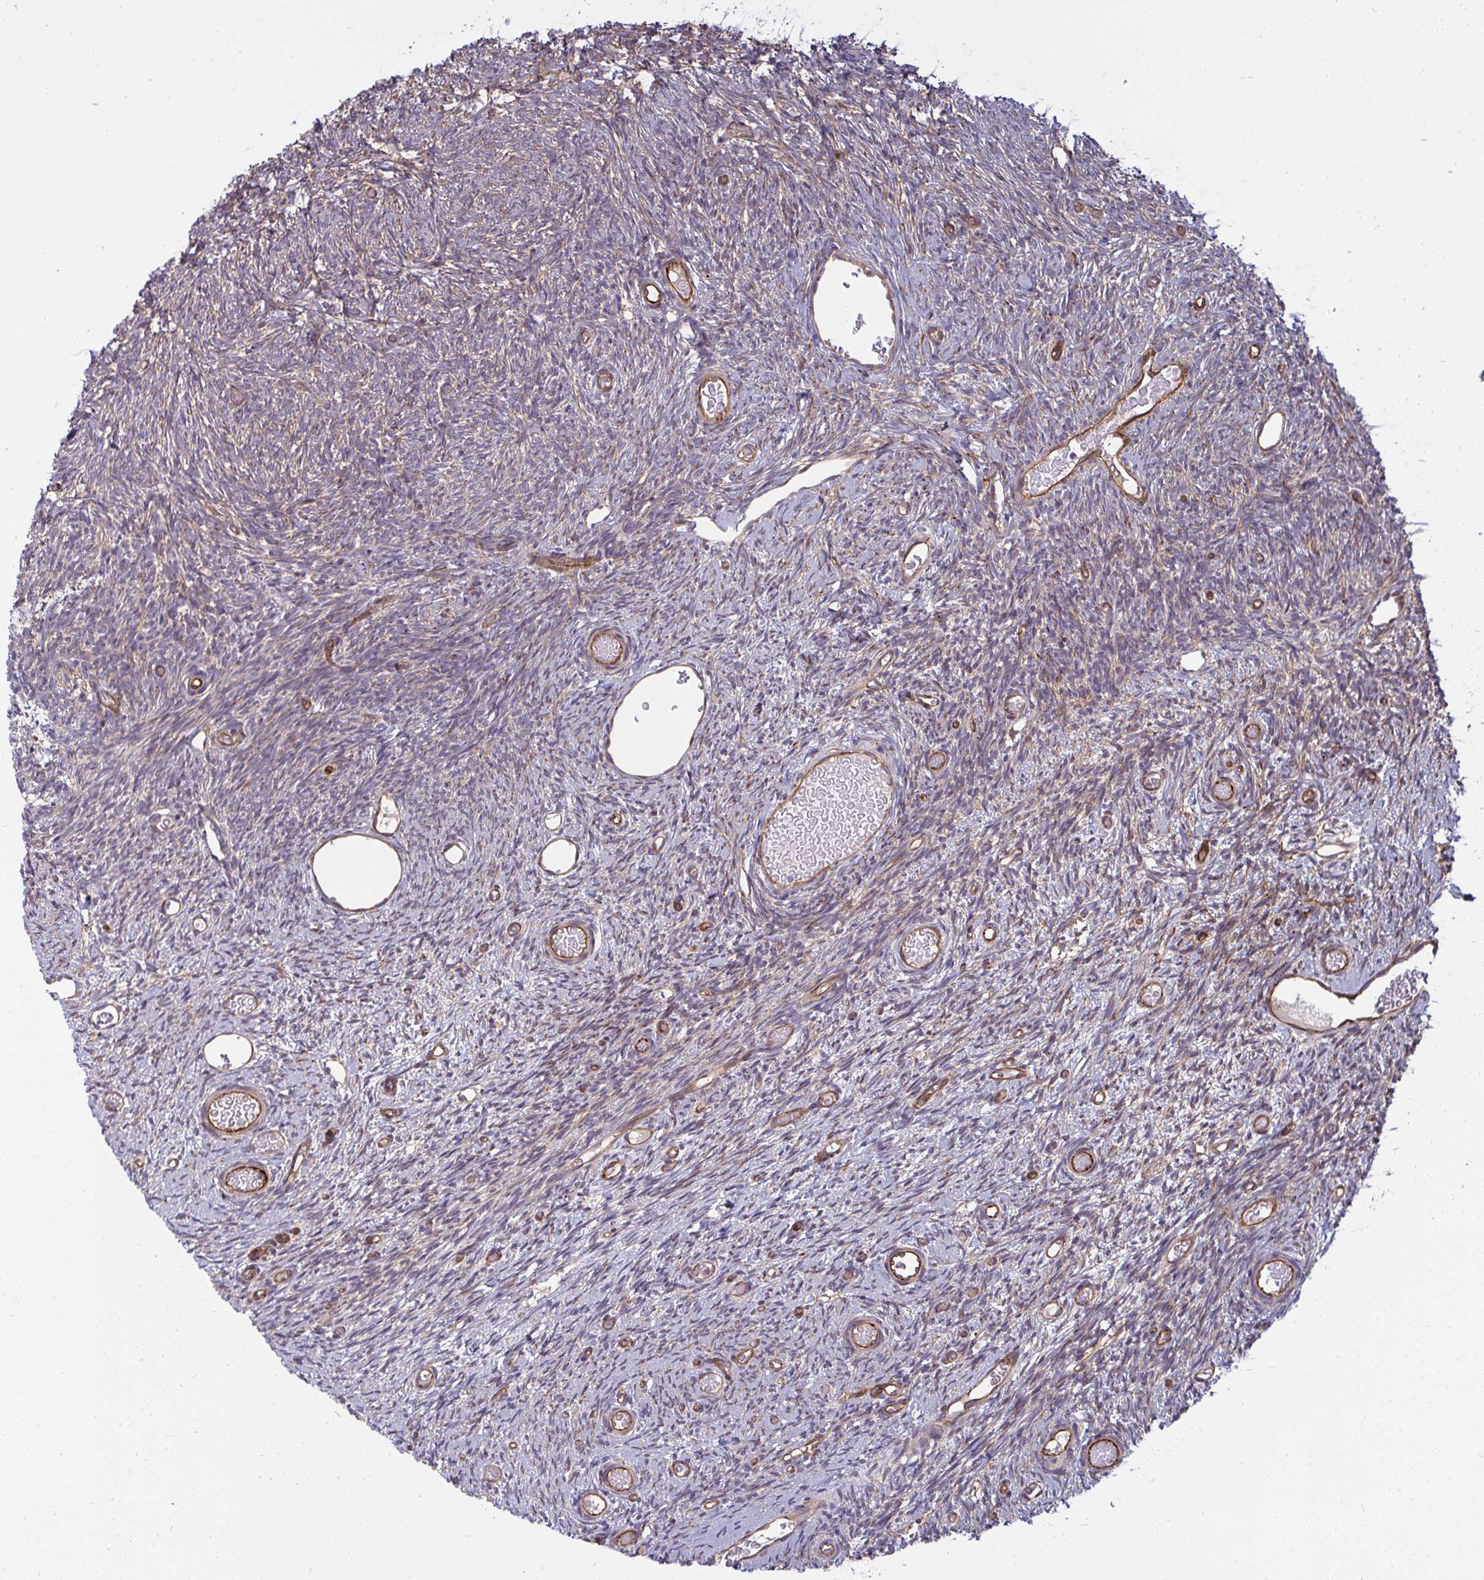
{"staining": {"intensity": "weak", "quantity": "25%-75%", "location": "cytoplasmic/membranous"}, "tissue": "ovary", "cell_type": "Ovarian stroma cells", "image_type": "normal", "snomed": [{"axis": "morphology", "description": "Normal tissue, NOS"}, {"axis": "topography", "description": "Ovary"}], "caption": "Immunohistochemical staining of normal human ovary demonstrates 25%-75% levels of weak cytoplasmic/membranous protein staining in about 25%-75% of ovarian stroma cells.", "gene": "IFIT3", "patient": {"sex": "female", "age": 39}}